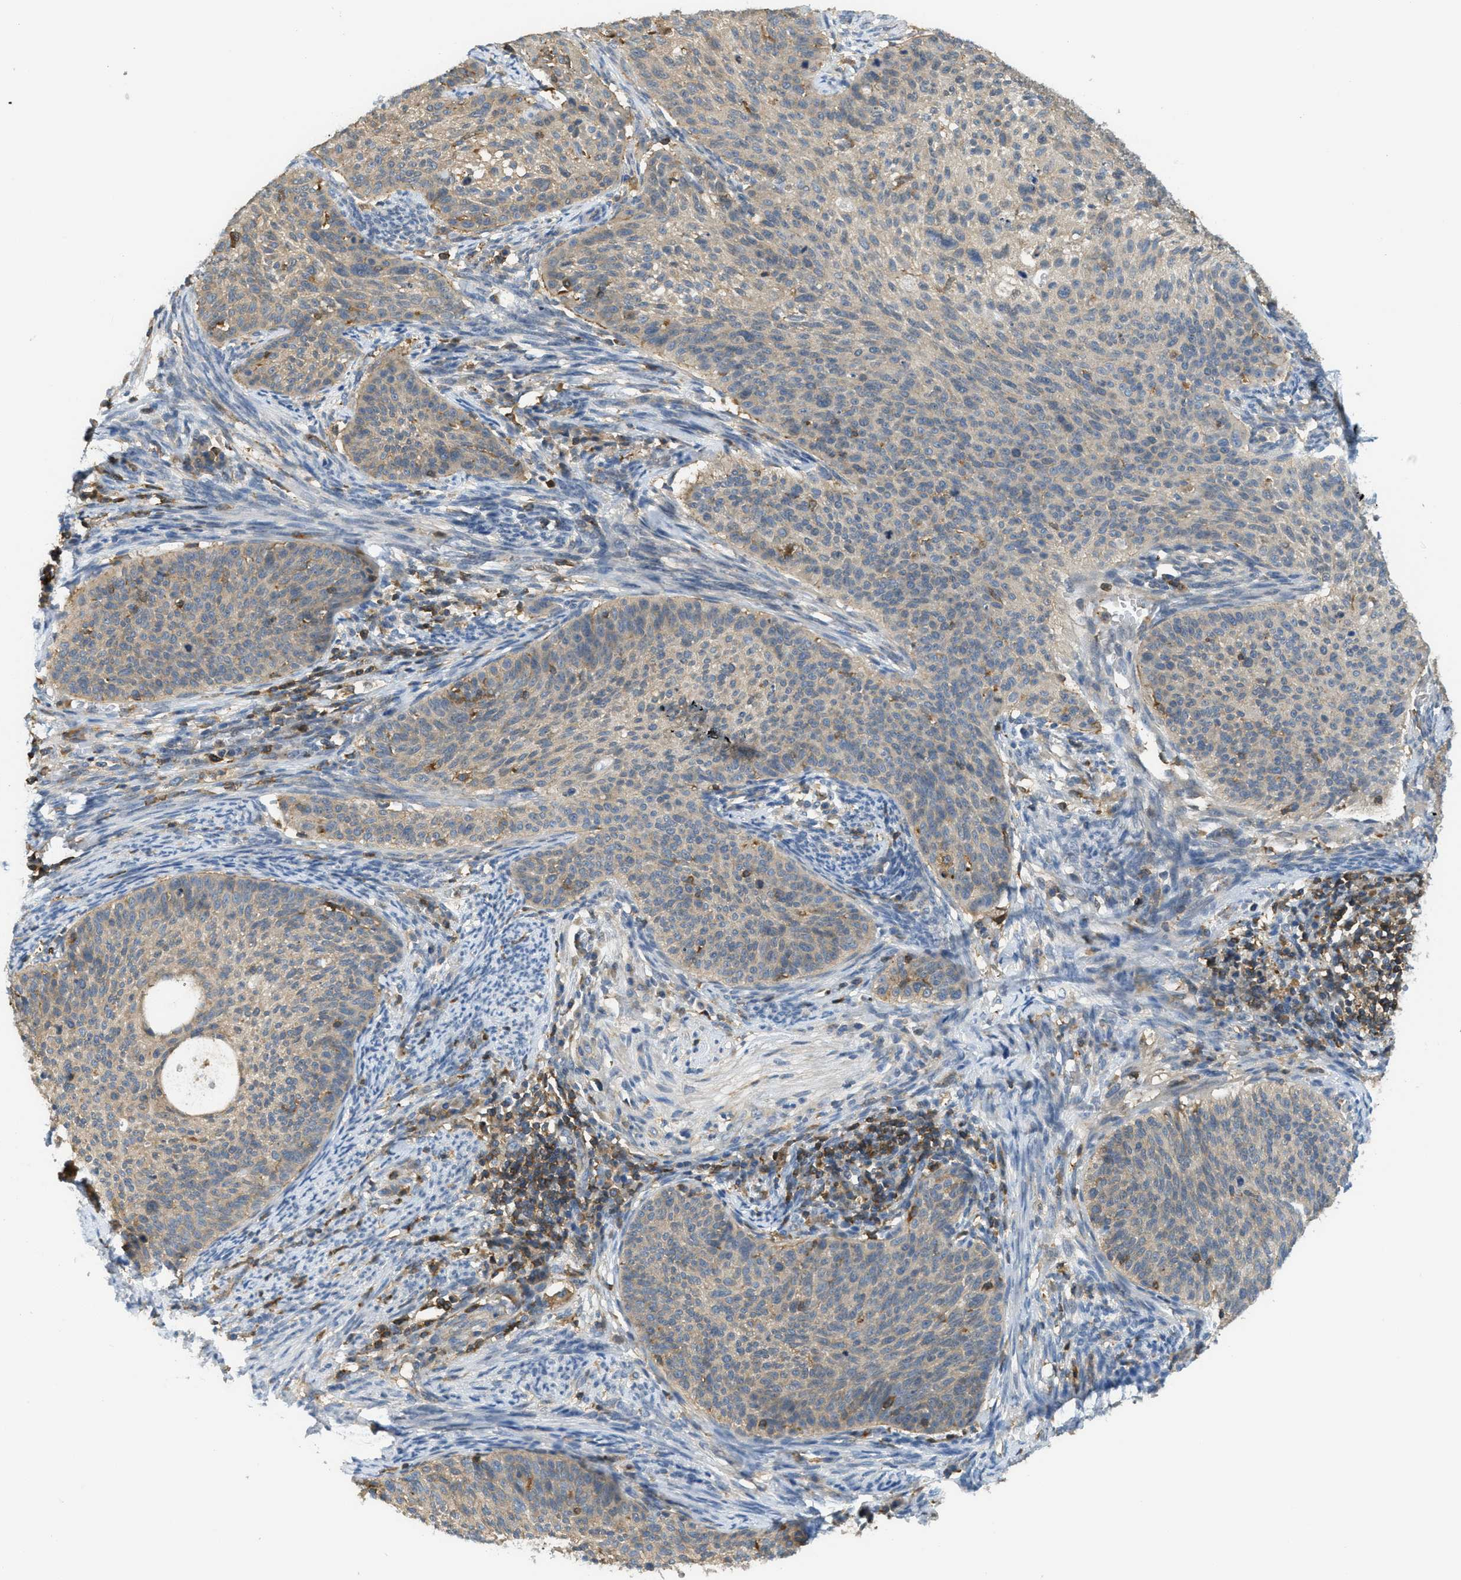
{"staining": {"intensity": "weak", "quantity": ">75%", "location": "cytoplasmic/membranous"}, "tissue": "cervical cancer", "cell_type": "Tumor cells", "image_type": "cancer", "snomed": [{"axis": "morphology", "description": "Squamous cell carcinoma, NOS"}, {"axis": "topography", "description": "Cervix"}], "caption": "The photomicrograph shows a brown stain indicating the presence of a protein in the cytoplasmic/membranous of tumor cells in cervical cancer (squamous cell carcinoma).", "gene": "GRIK2", "patient": {"sex": "female", "age": 70}}